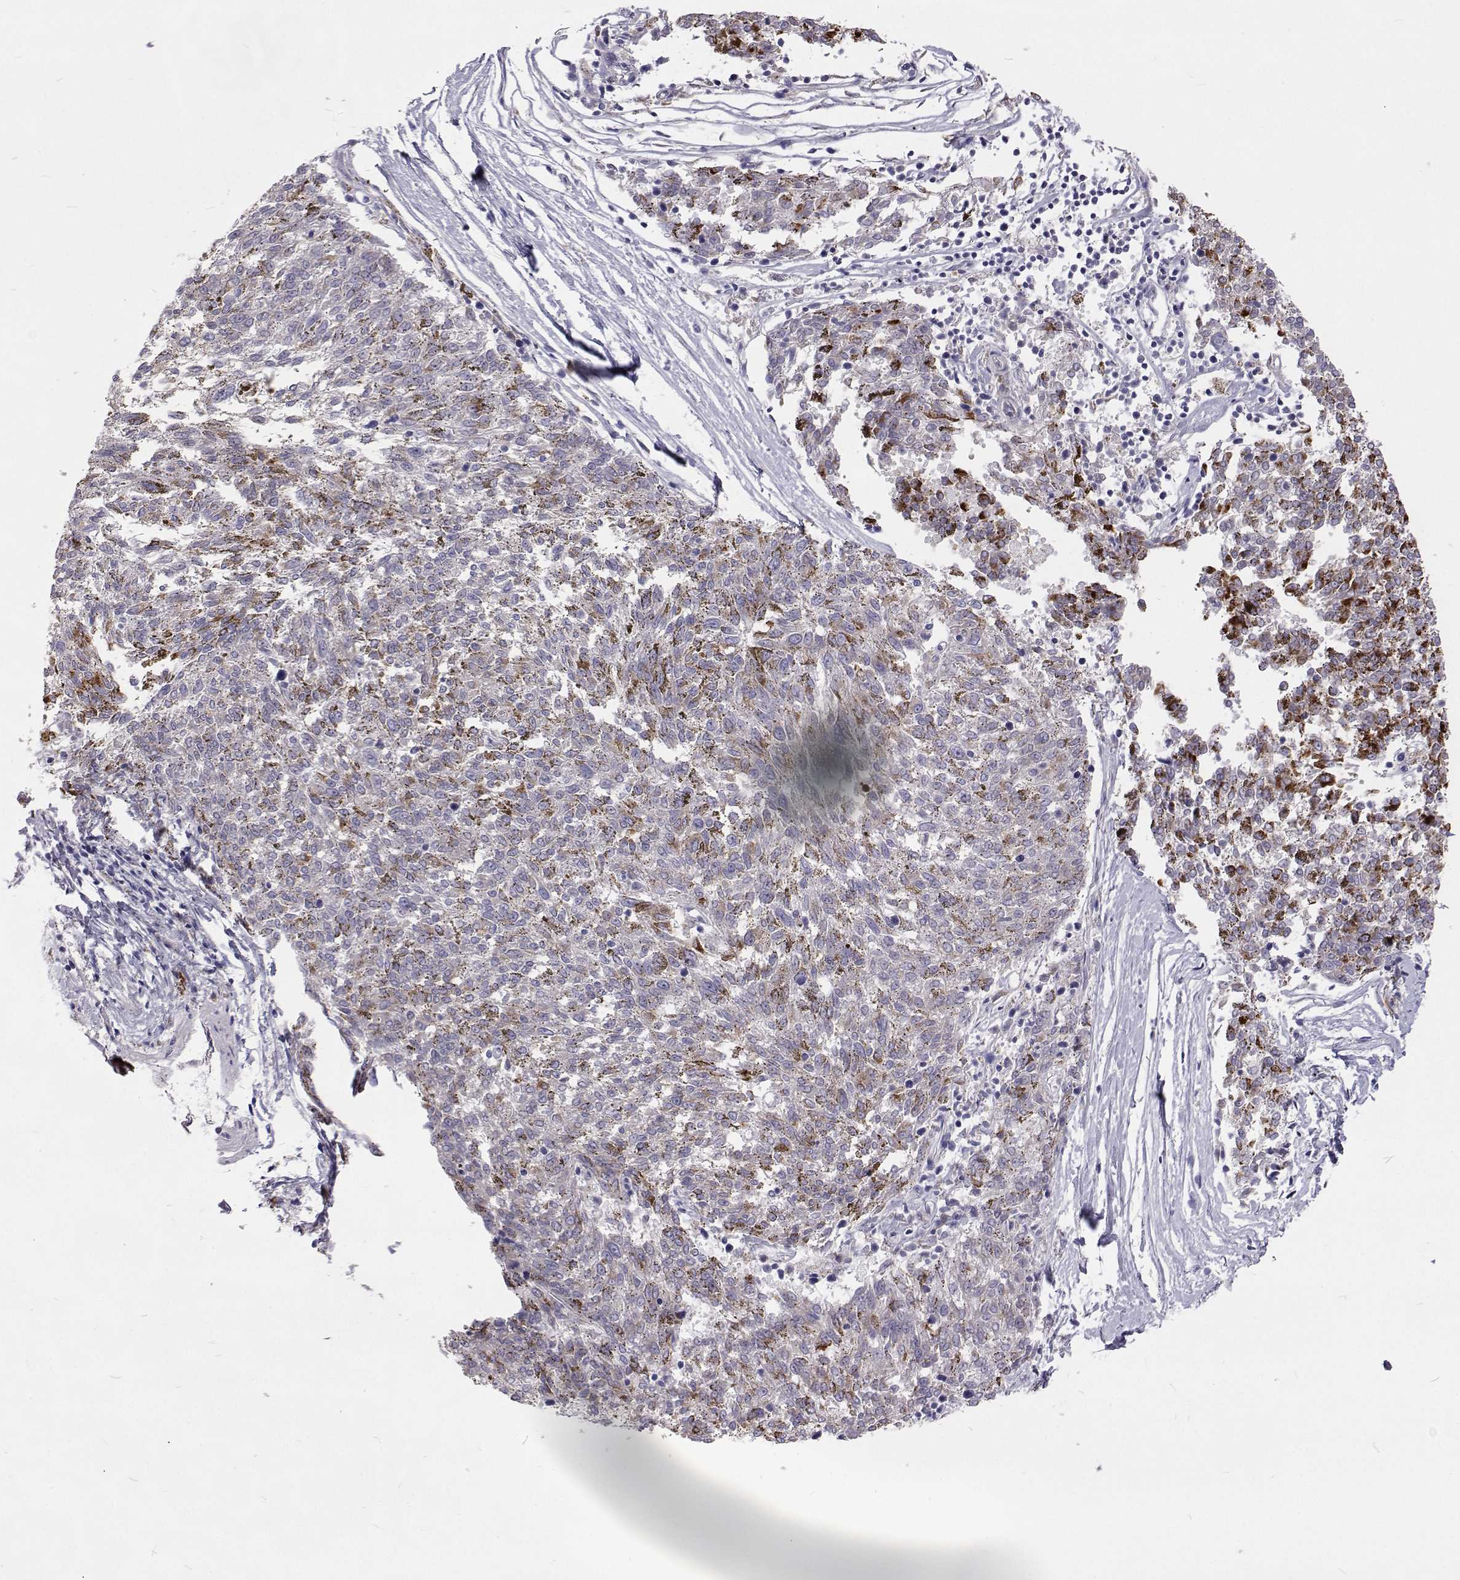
{"staining": {"intensity": "negative", "quantity": "none", "location": "none"}, "tissue": "melanoma", "cell_type": "Tumor cells", "image_type": "cancer", "snomed": [{"axis": "morphology", "description": "Malignant melanoma, NOS"}, {"axis": "topography", "description": "Skin"}], "caption": "This is an IHC photomicrograph of malignant melanoma. There is no expression in tumor cells.", "gene": "NPR3", "patient": {"sex": "female", "age": 72}}